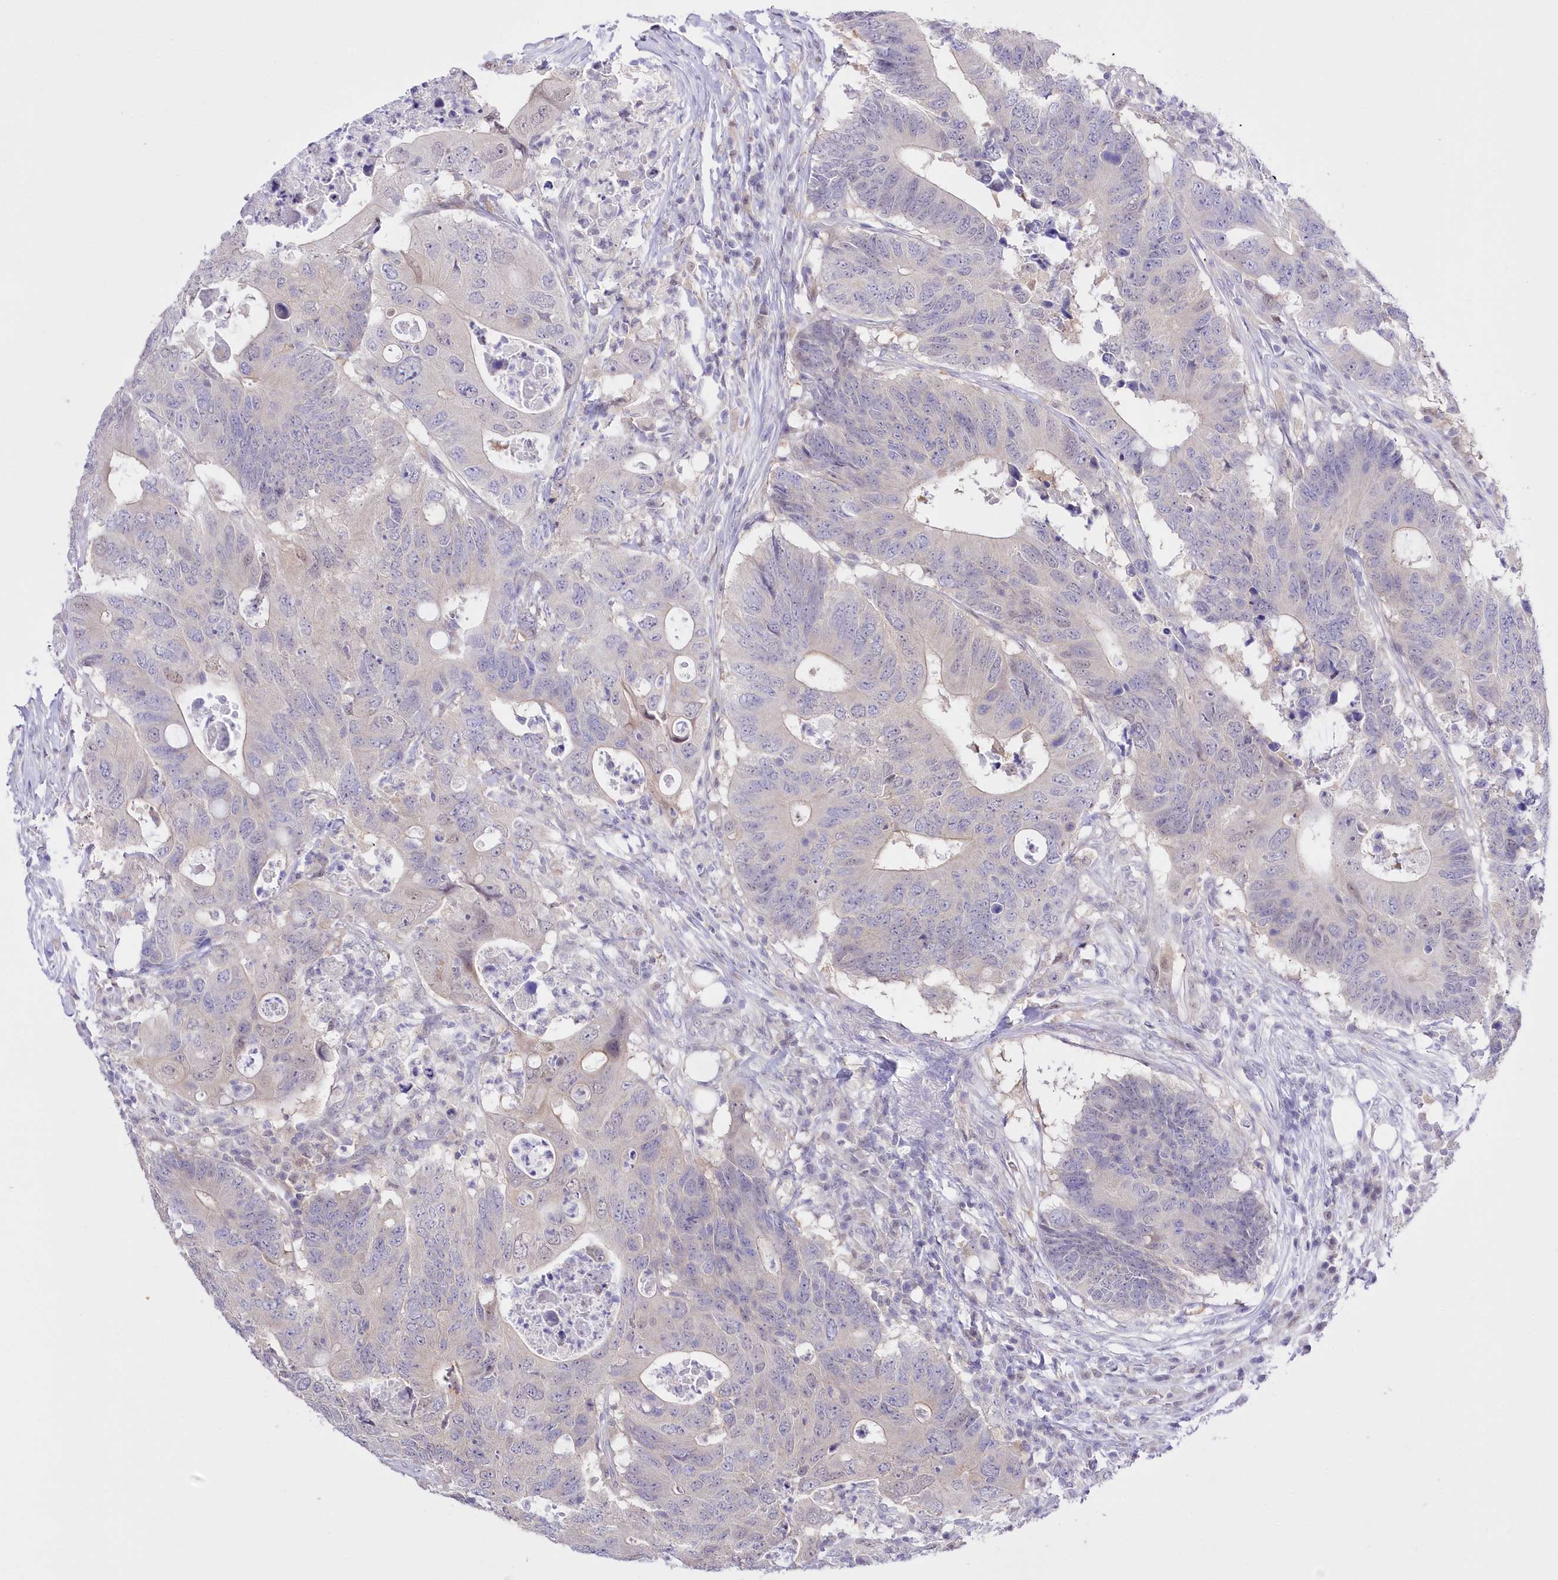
{"staining": {"intensity": "negative", "quantity": "none", "location": "none"}, "tissue": "colorectal cancer", "cell_type": "Tumor cells", "image_type": "cancer", "snomed": [{"axis": "morphology", "description": "Adenocarcinoma, NOS"}, {"axis": "topography", "description": "Colon"}], "caption": "Tumor cells are negative for protein expression in human colorectal adenocarcinoma.", "gene": "UBA6", "patient": {"sex": "male", "age": 71}}